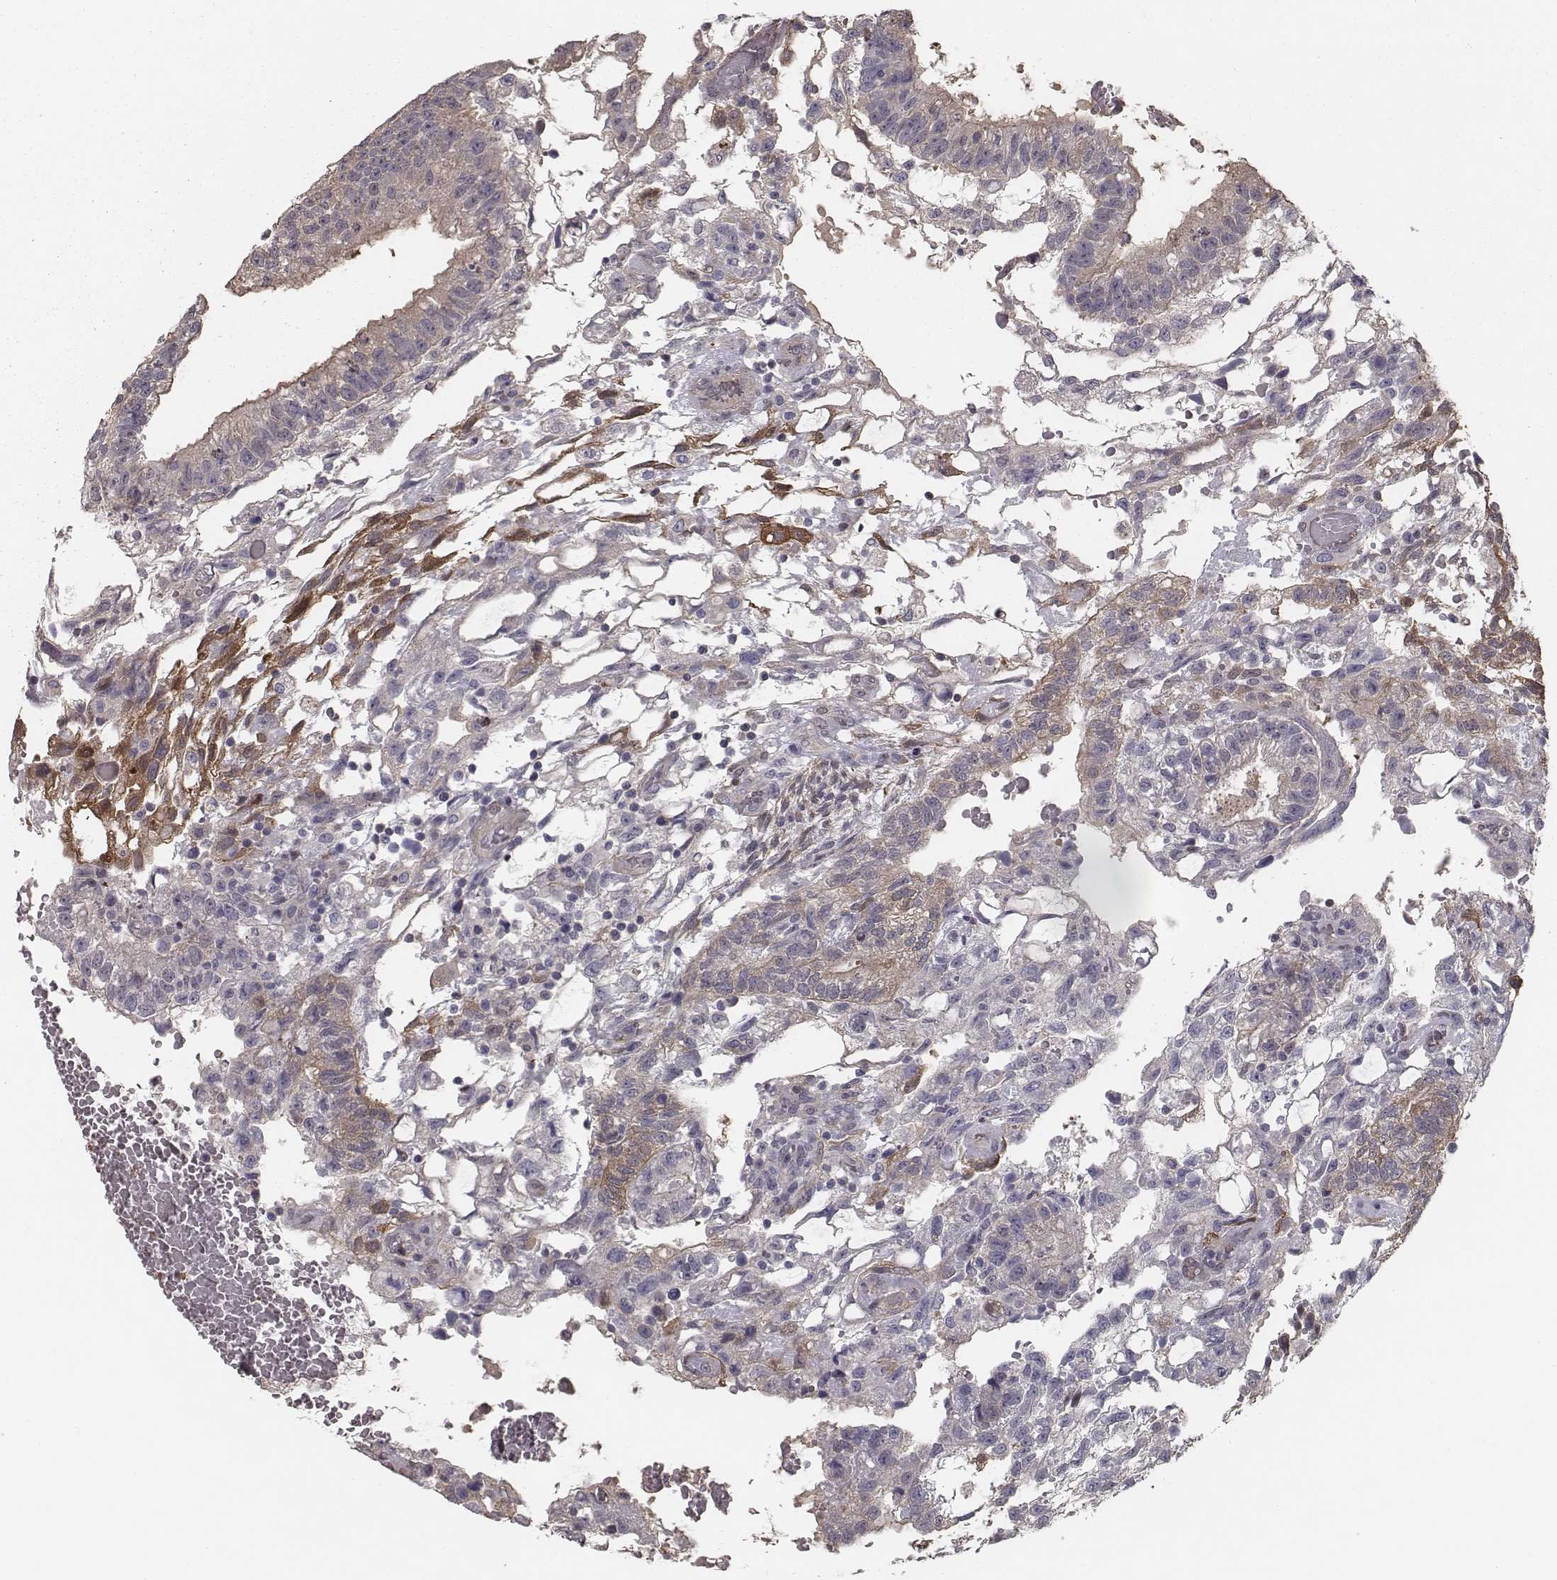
{"staining": {"intensity": "moderate", "quantity": "<25%", "location": "cytoplasmic/membranous"}, "tissue": "testis cancer", "cell_type": "Tumor cells", "image_type": "cancer", "snomed": [{"axis": "morphology", "description": "Carcinoma, Embryonal, NOS"}, {"axis": "topography", "description": "Testis"}], "caption": "Protein positivity by immunohistochemistry (IHC) shows moderate cytoplasmic/membranous staining in about <25% of tumor cells in testis cancer (embryonal carcinoma).", "gene": "ISYNA1", "patient": {"sex": "male", "age": 32}}